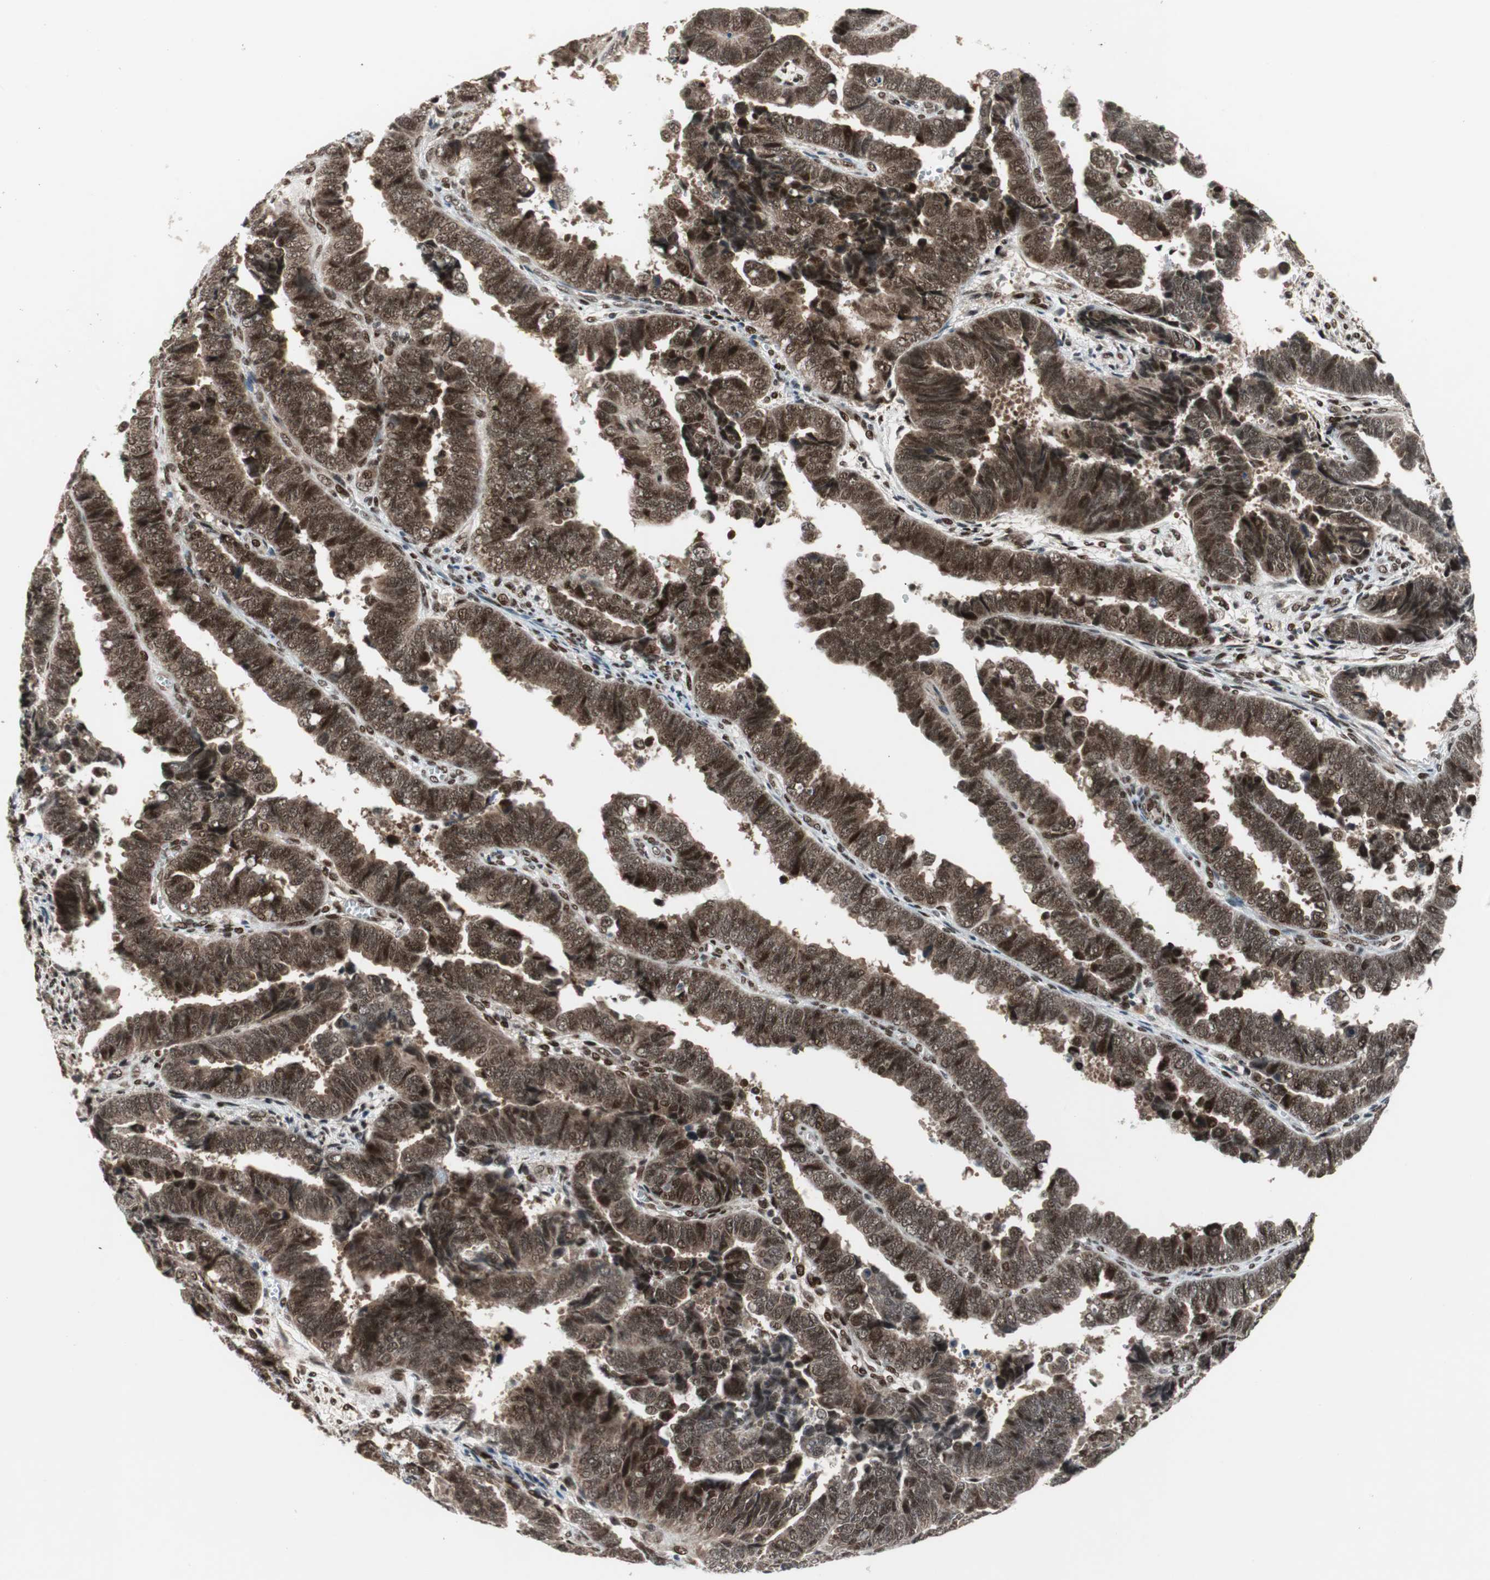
{"staining": {"intensity": "strong", "quantity": ">75%", "location": "nuclear"}, "tissue": "endometrial cancer", "cell_type": "Tumor cells", "image_type": "cancer", "snomed": [{"axis": "morphology", "description": "Adenocarcinoma, NOS"}, {"axis": "topography", "description": "Endometrium"}], "caption": "Approximately >75% of tumor cells in human endometrial cancer (adenocarcinoma) show strong nuclear protein staining as visualized by brown immunohistochemical staining.", "gene": "TCF12", "patient": {"sex": "female", "age": 75}}